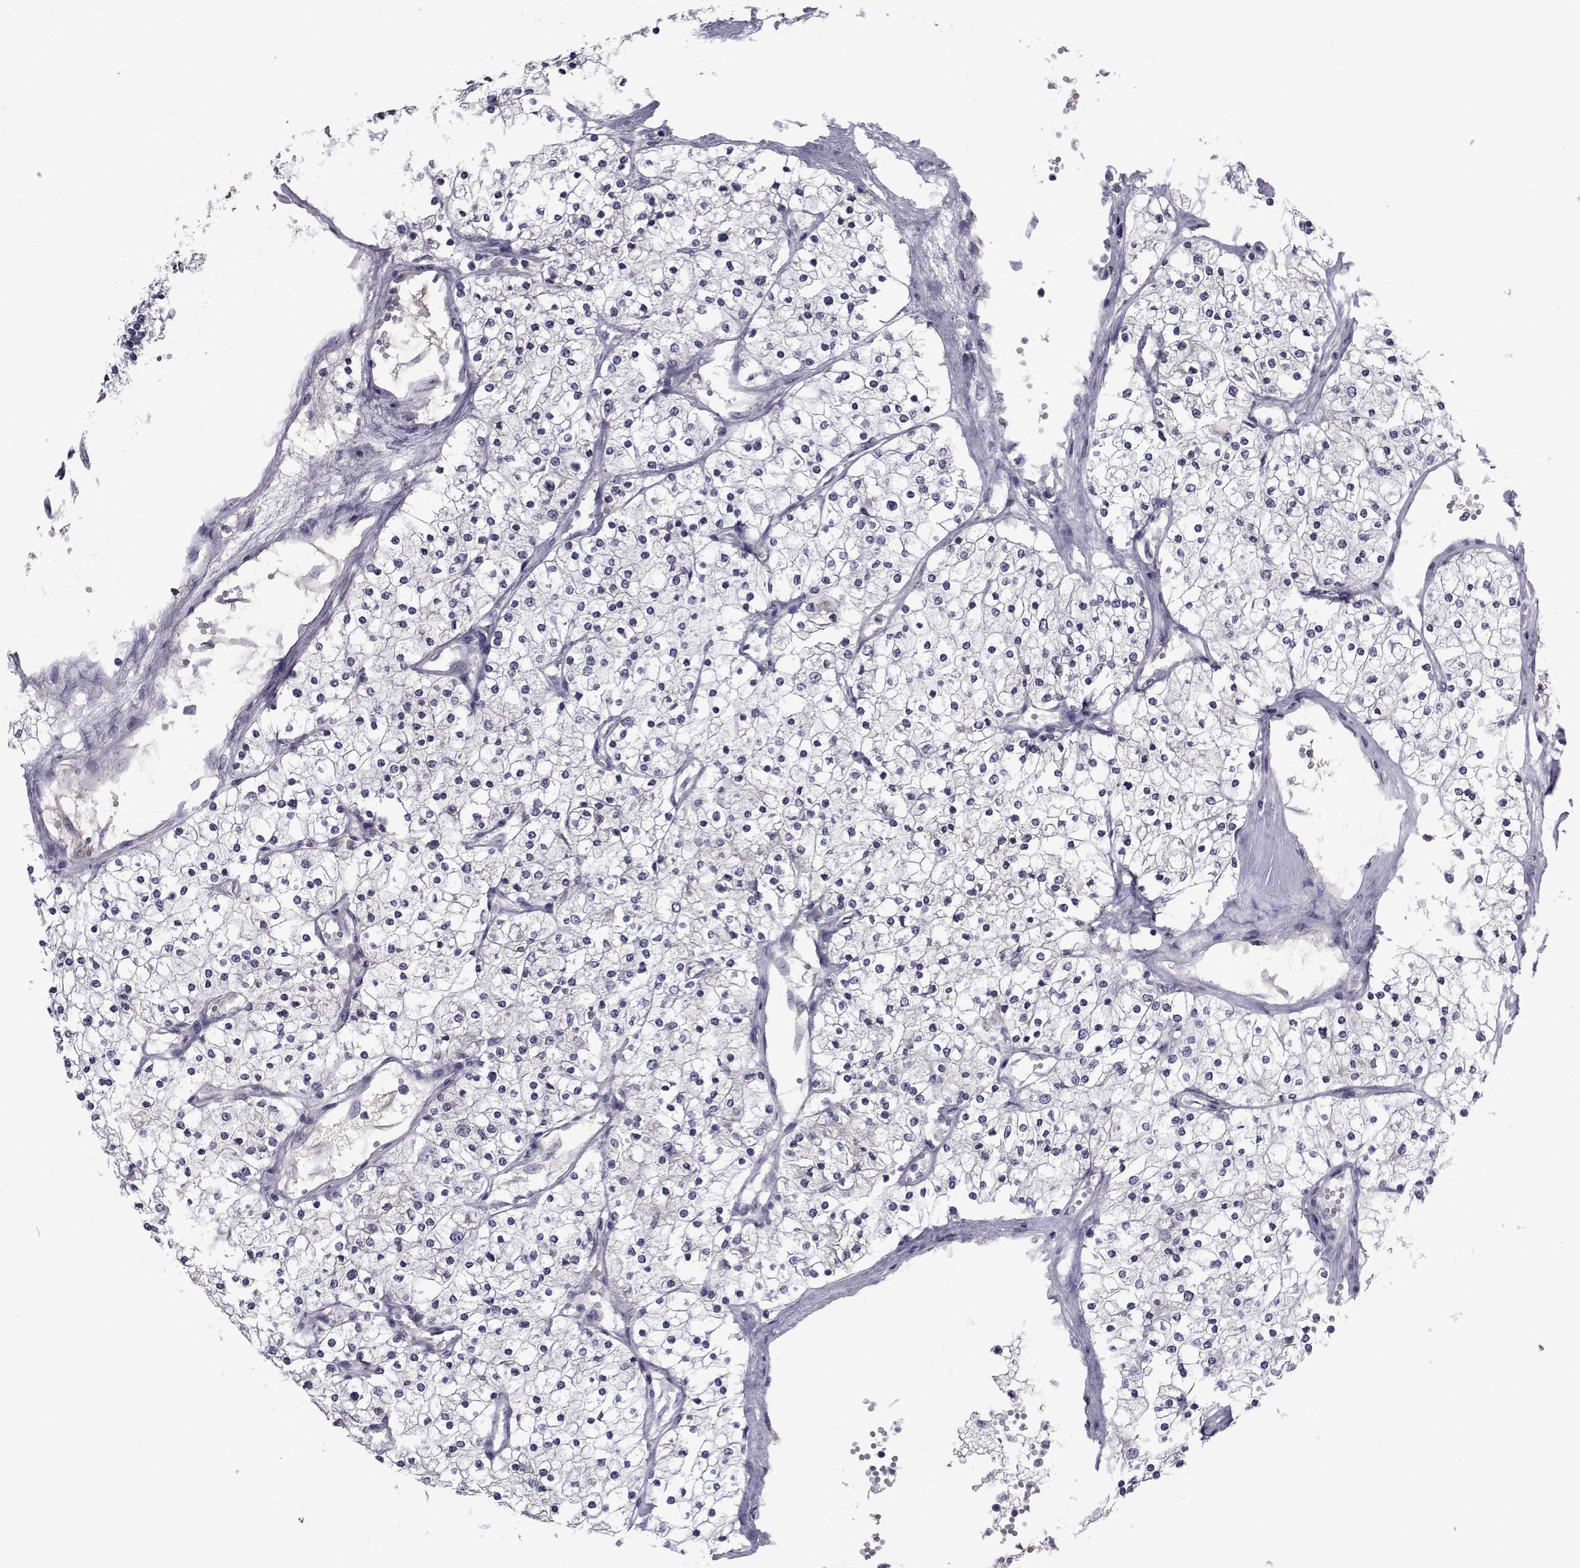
{"staining": {"intensity": "negative", "quantity": "none", "location": "none"}, "tissue": "renal cancer", "cell_type": "Tumor cells", "image_type": "cancer", "snomed": [{"axis": "morphology", "description": "Adenocarcinoma, NOS"}, {"axis": "topography", "description": "Kidney"}], "caption": "IHC photomicrograph of neoplastic tissue: renal adenocarcinoma stained with DAB (3,3'-diaminobenzidine) exhibits no significant protein positivity in tumor cells.", "gene": "PAX2", "patient": {"sex": "male", "age": 80}}